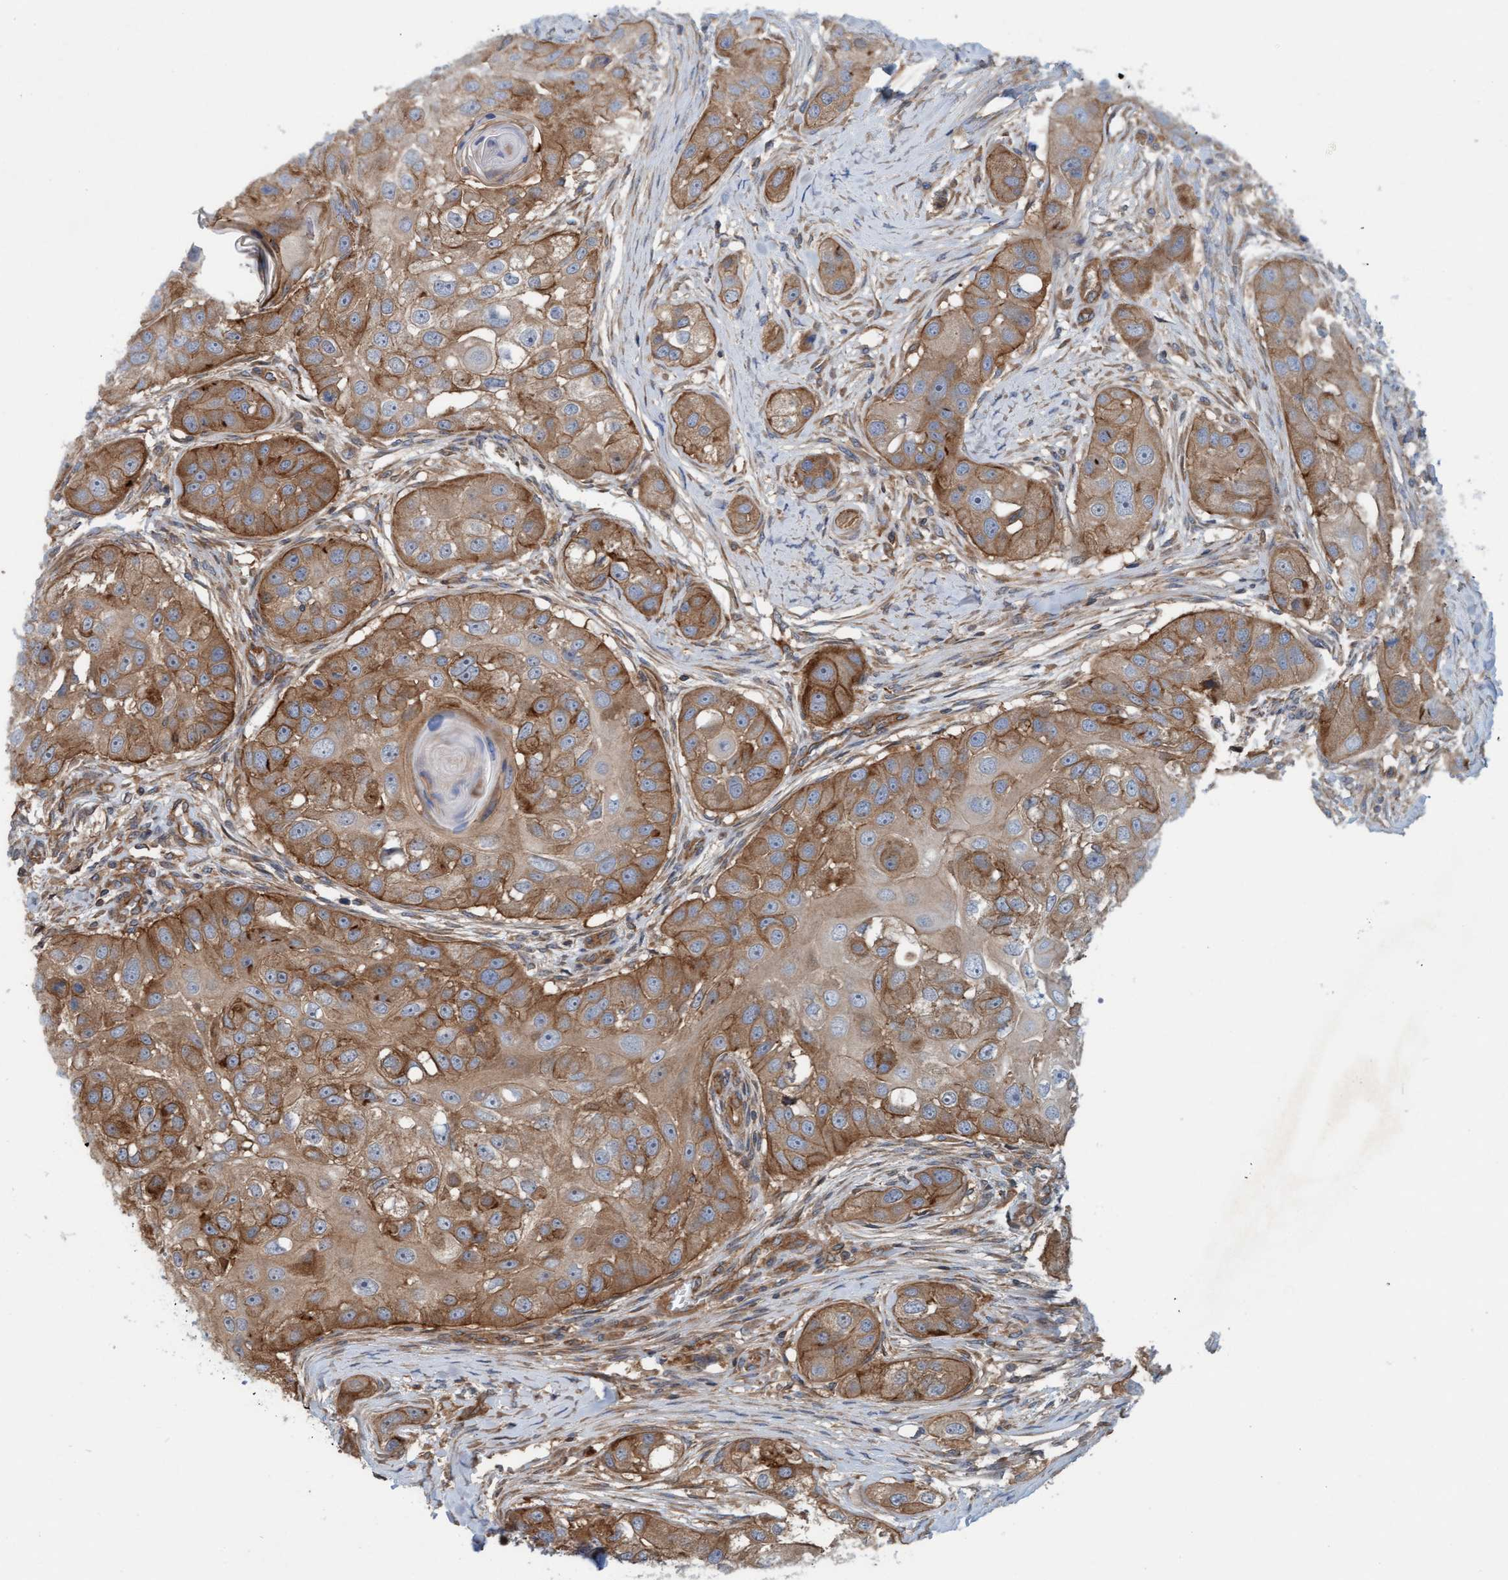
{"staining": {"intensity": "moderate", "quantity": ">75%", "location": "cytoplasmic/membranous"}, "tissue": "head and neck cancer", "cell_type": "Tumor cells", "image_type": "cancer", "snomed": [{"axis": "morphology", "description": "Normal tissue, NOS"}, {"axis": "morphology", "description": "Squamous cell carcinoma, NOS"}, {"axis": "topography", "description": "Skeletal muscle"}, {"axis": "topography", "description": "Head-Neck"}], "caption": "Head and neck squamous cell carcinoma stained with DAB IHC shows medium levels of moderate cytoplasmic/membranous expression in about >75% of tumor cells. (Brightfield microscopy of DAB IHC at high magnification).", "gene": "ERAL1", "patient": {"sex": "male", "age": 51}}